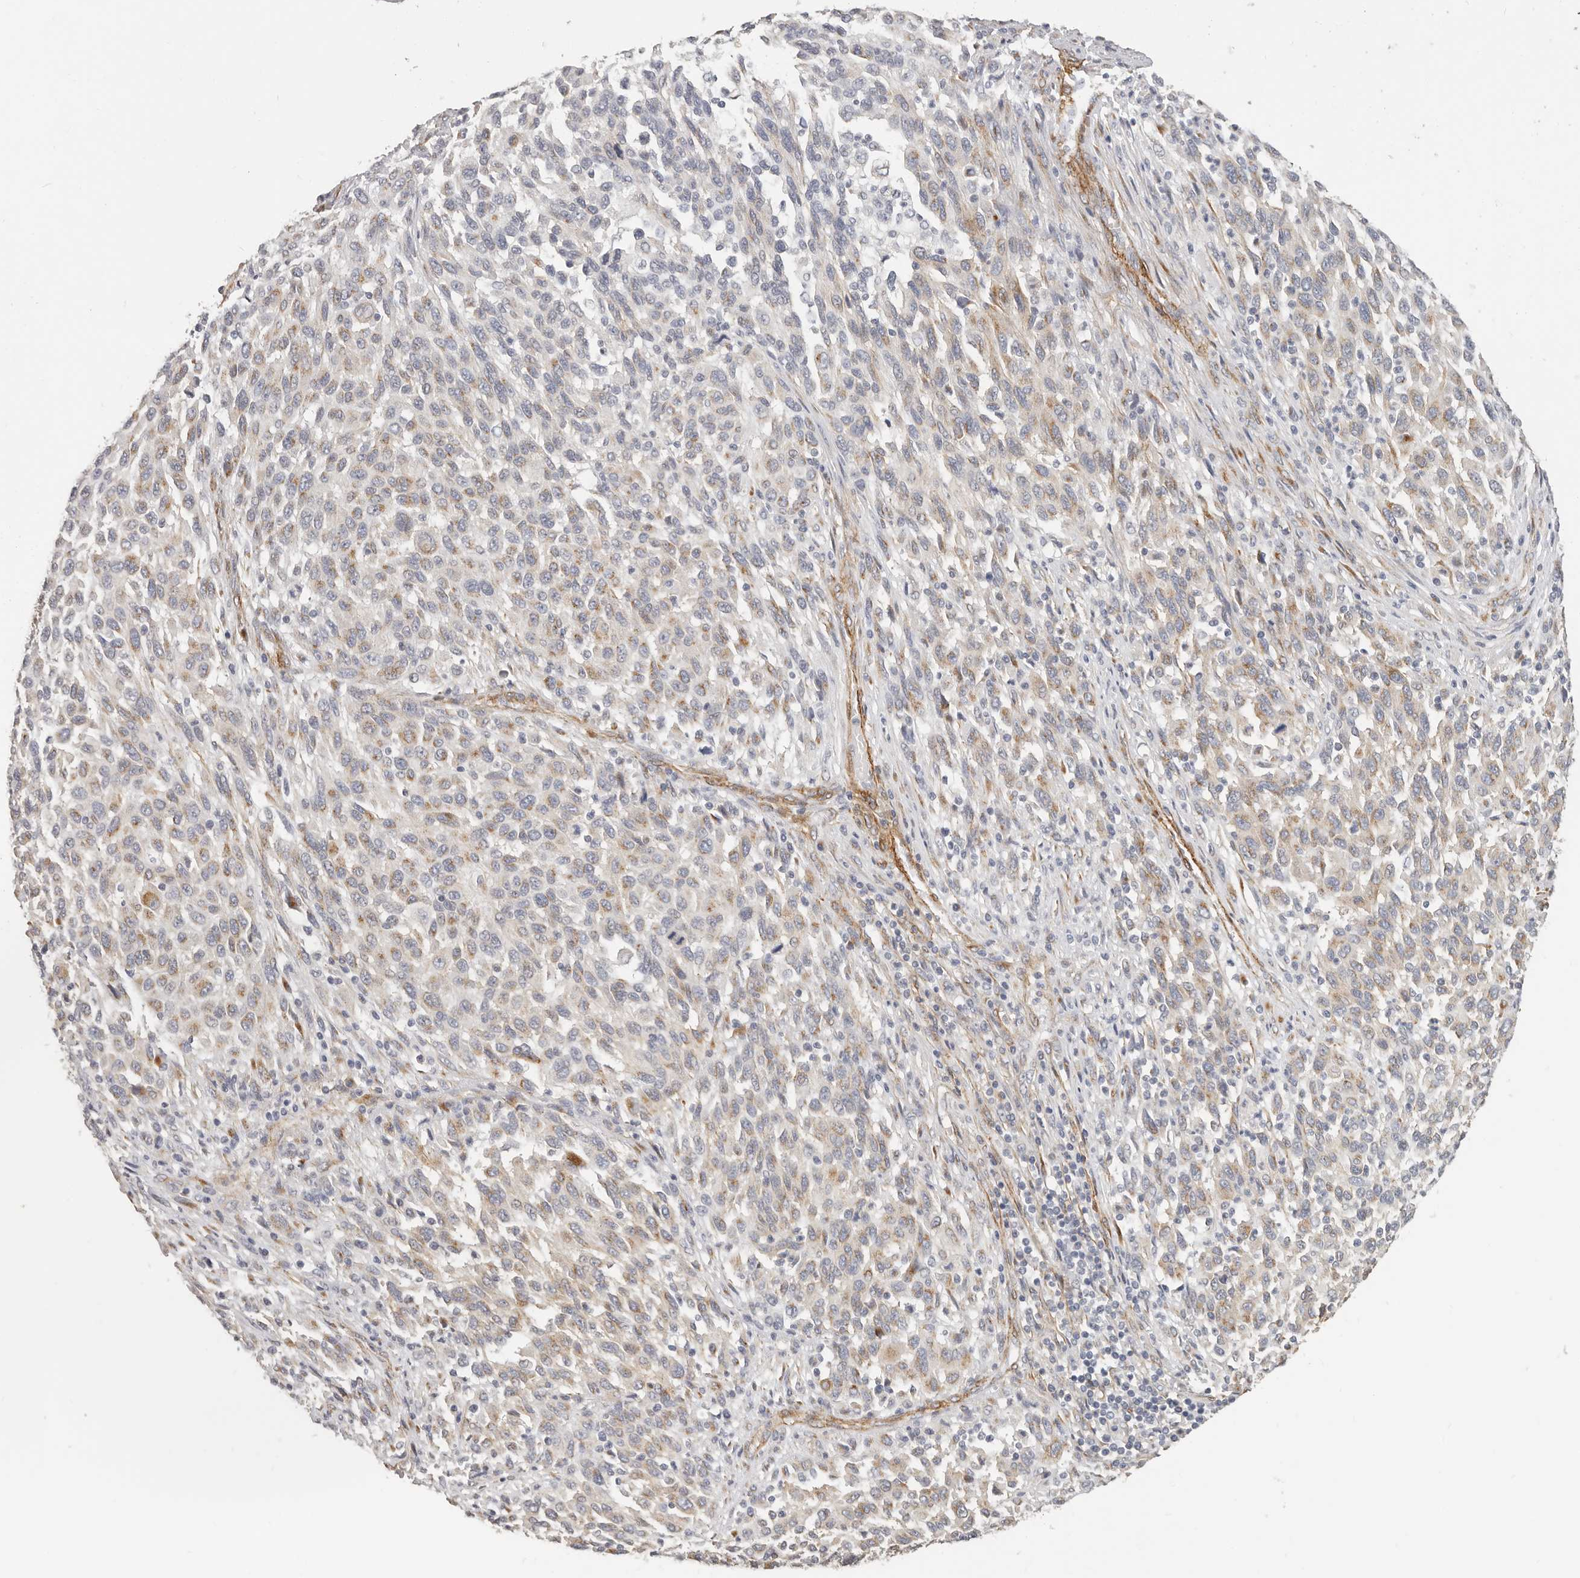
{"staining": {"intensity": "weak", "quantity": "25%-75%", "location": "cytoplasmic/membranous"}, "tissue": "melanoma", "cell_type": "Tumor cells", "image_type": "cancer", "snomed": [{"axis": "morphology", "description": "Malignant melanoma, Metastatic site"}, {"axis": "topography", "description": "Lymph node"}], "caption": "Protein expression analysis of human malignant melanoma (metastatic site) reveals weak cytoplasmic/membranous expression in approximately 25%-75% of tumor cells. Nuclei are stained in blue.", "gene": "RABAC1", "patient": {"sex": "male", "age": 61}}